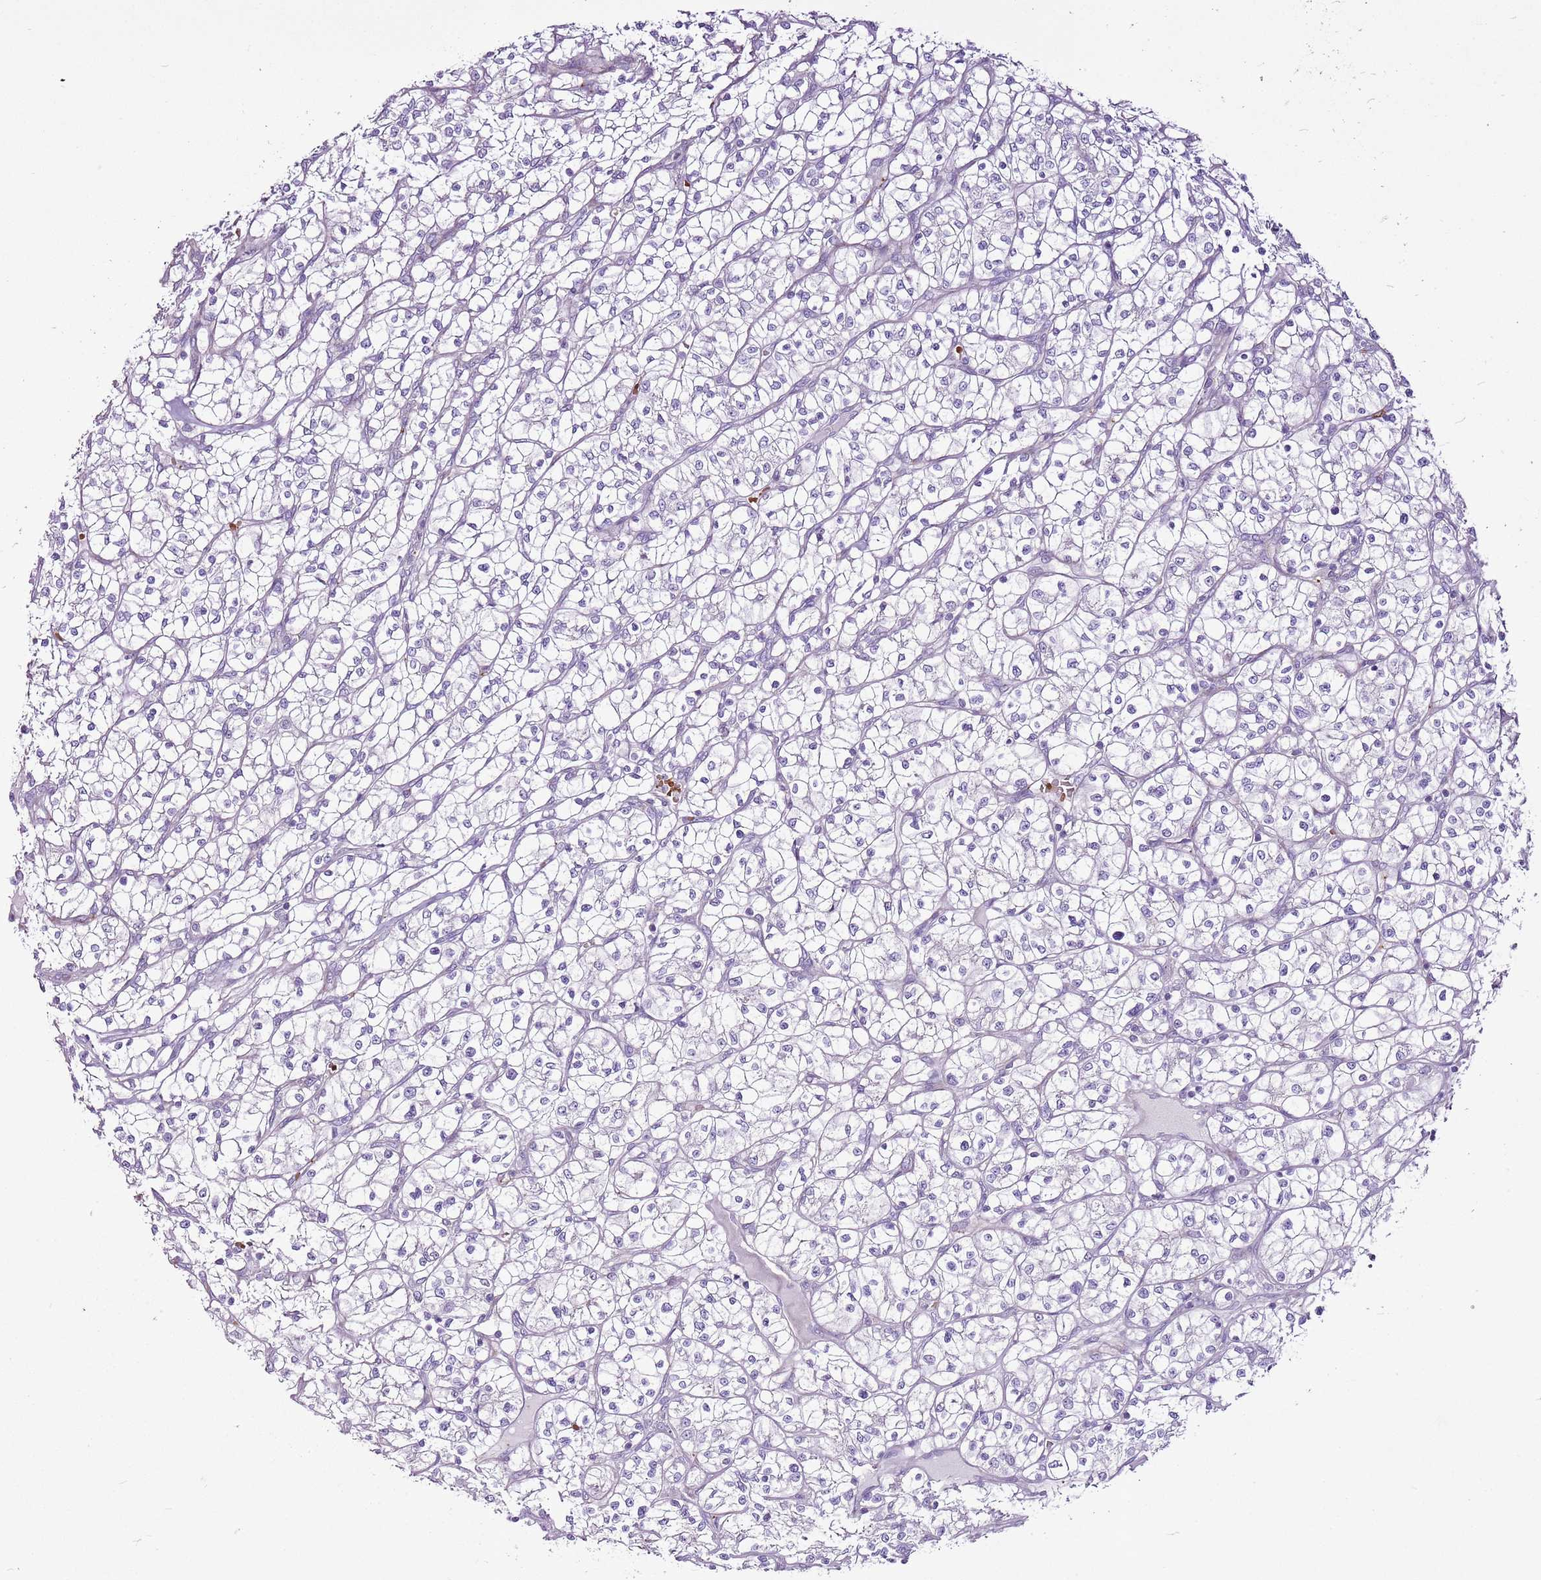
{"staining": {"intensity": "negative", "quantity": "none", "location": "none"}, "tissue": "renal cancer", "cell_type": "Tumor cells", "image_type": "cancer", "snomed": [{"axis": "morphology", "description": "Adenocarcinoma, NOS"}, {"axis": "topography", "description": "Kidney"}], "caption": "The image reveals no significant staining in tumor cells of renal cancer (adenocarcinoma).", "gene": "CHAC2", "patient": {"sex": "female", "age": 64}}